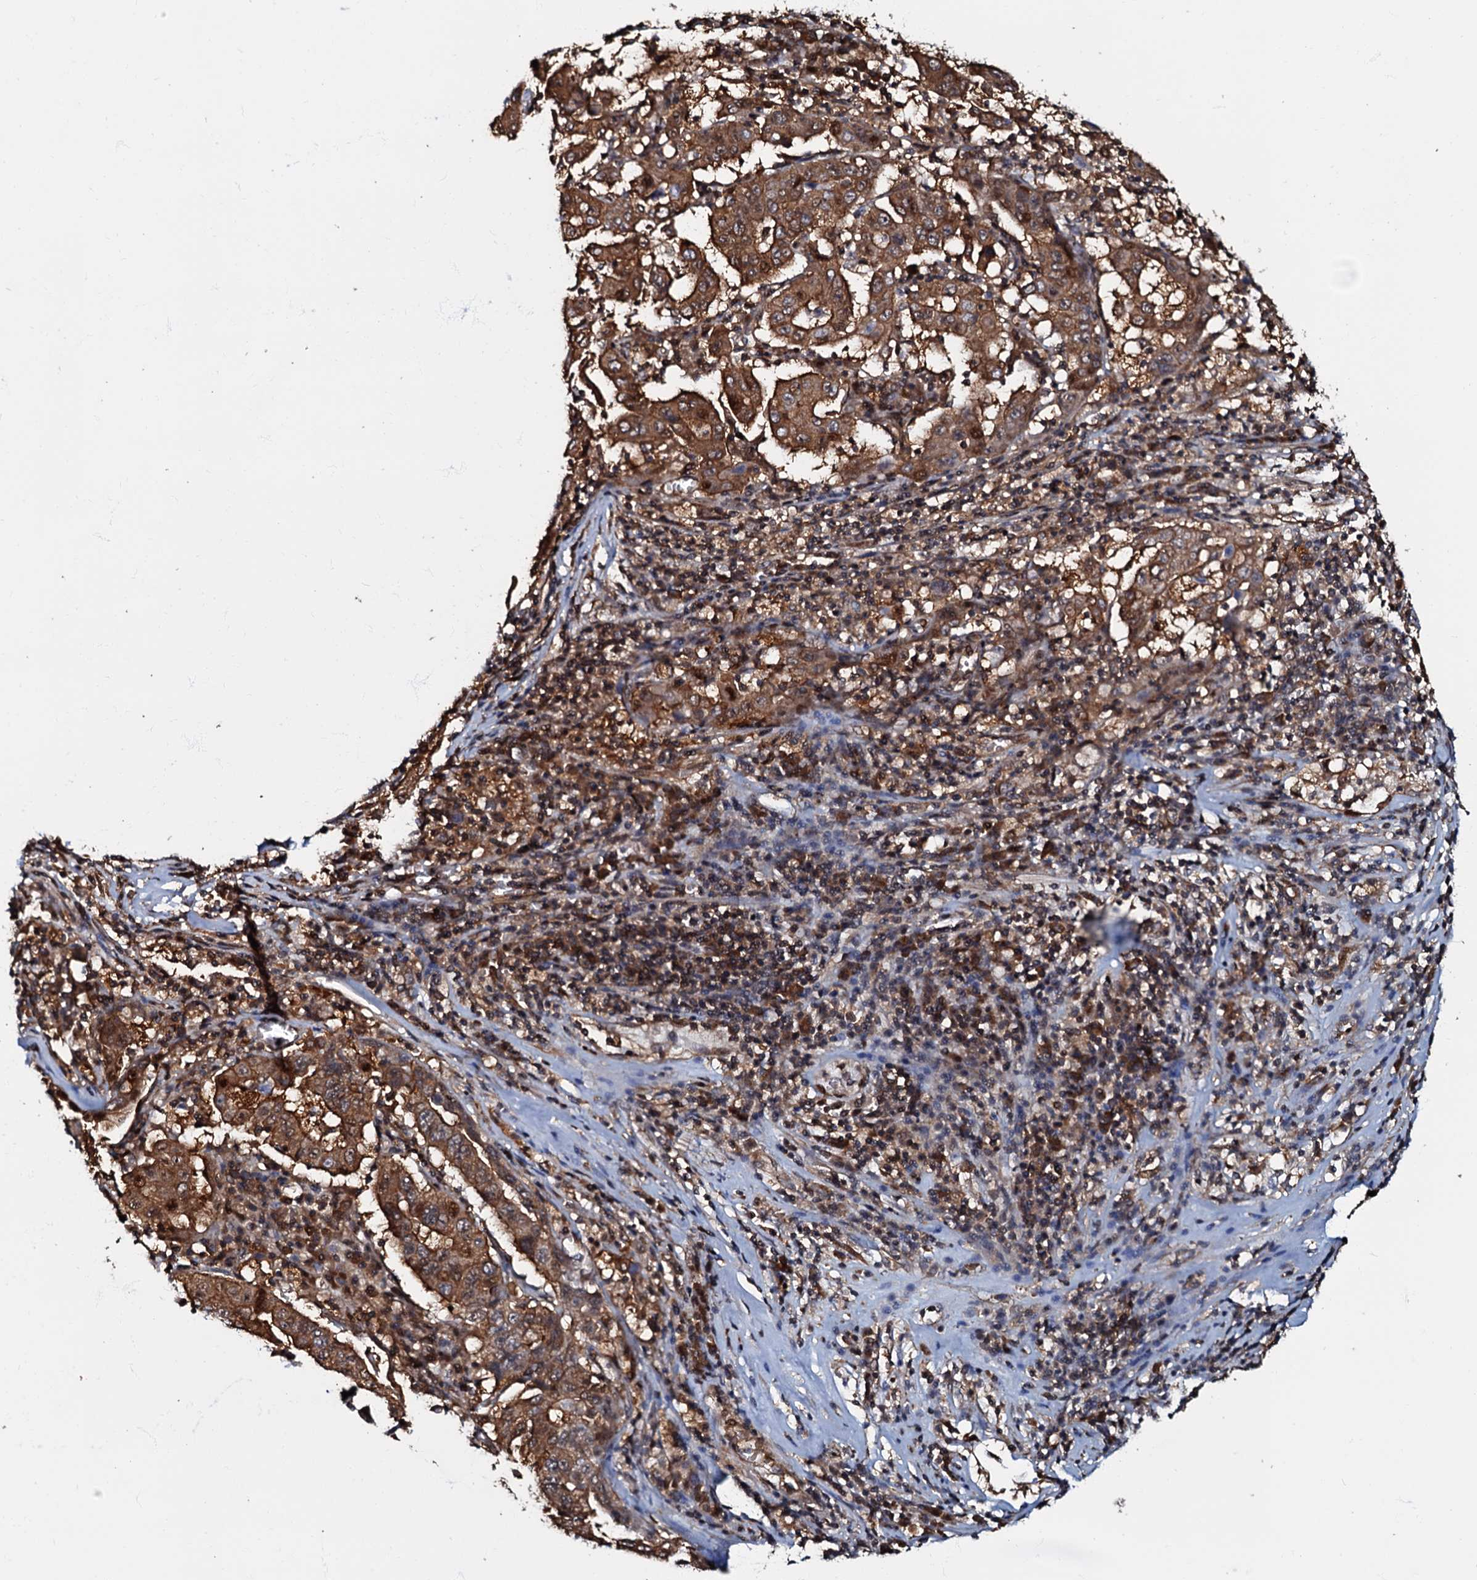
{"staining": {"intensity": "strong", "quantity": ">75%", "location": "cytoplasmic/membranous"}, "tissue": "pancreatic cancer", "cell_type": "Tumor cells", "image_type": "cancer", "snomed": [{"axis": "morphology", "description": "Adenocarcinoma, NOS"}, {"axis": "topography", "description": "Pancreas"}], "caption": "Immunohistochemistry (IHC) staining of pancreatic cancer, which reveals high levels of strong cytoplasmic/membranous staining in about >75% of tumor cells indicating strong cytoplasmic/membranous protein staining. The staining was performed using DAB (3,3'-diaminobenzidine) (brown) for protein detection and nuclei were counterstained in hematoxylin (blue).", "gene": "OSBP", "patient": {"sex": "male", "age": 63}}